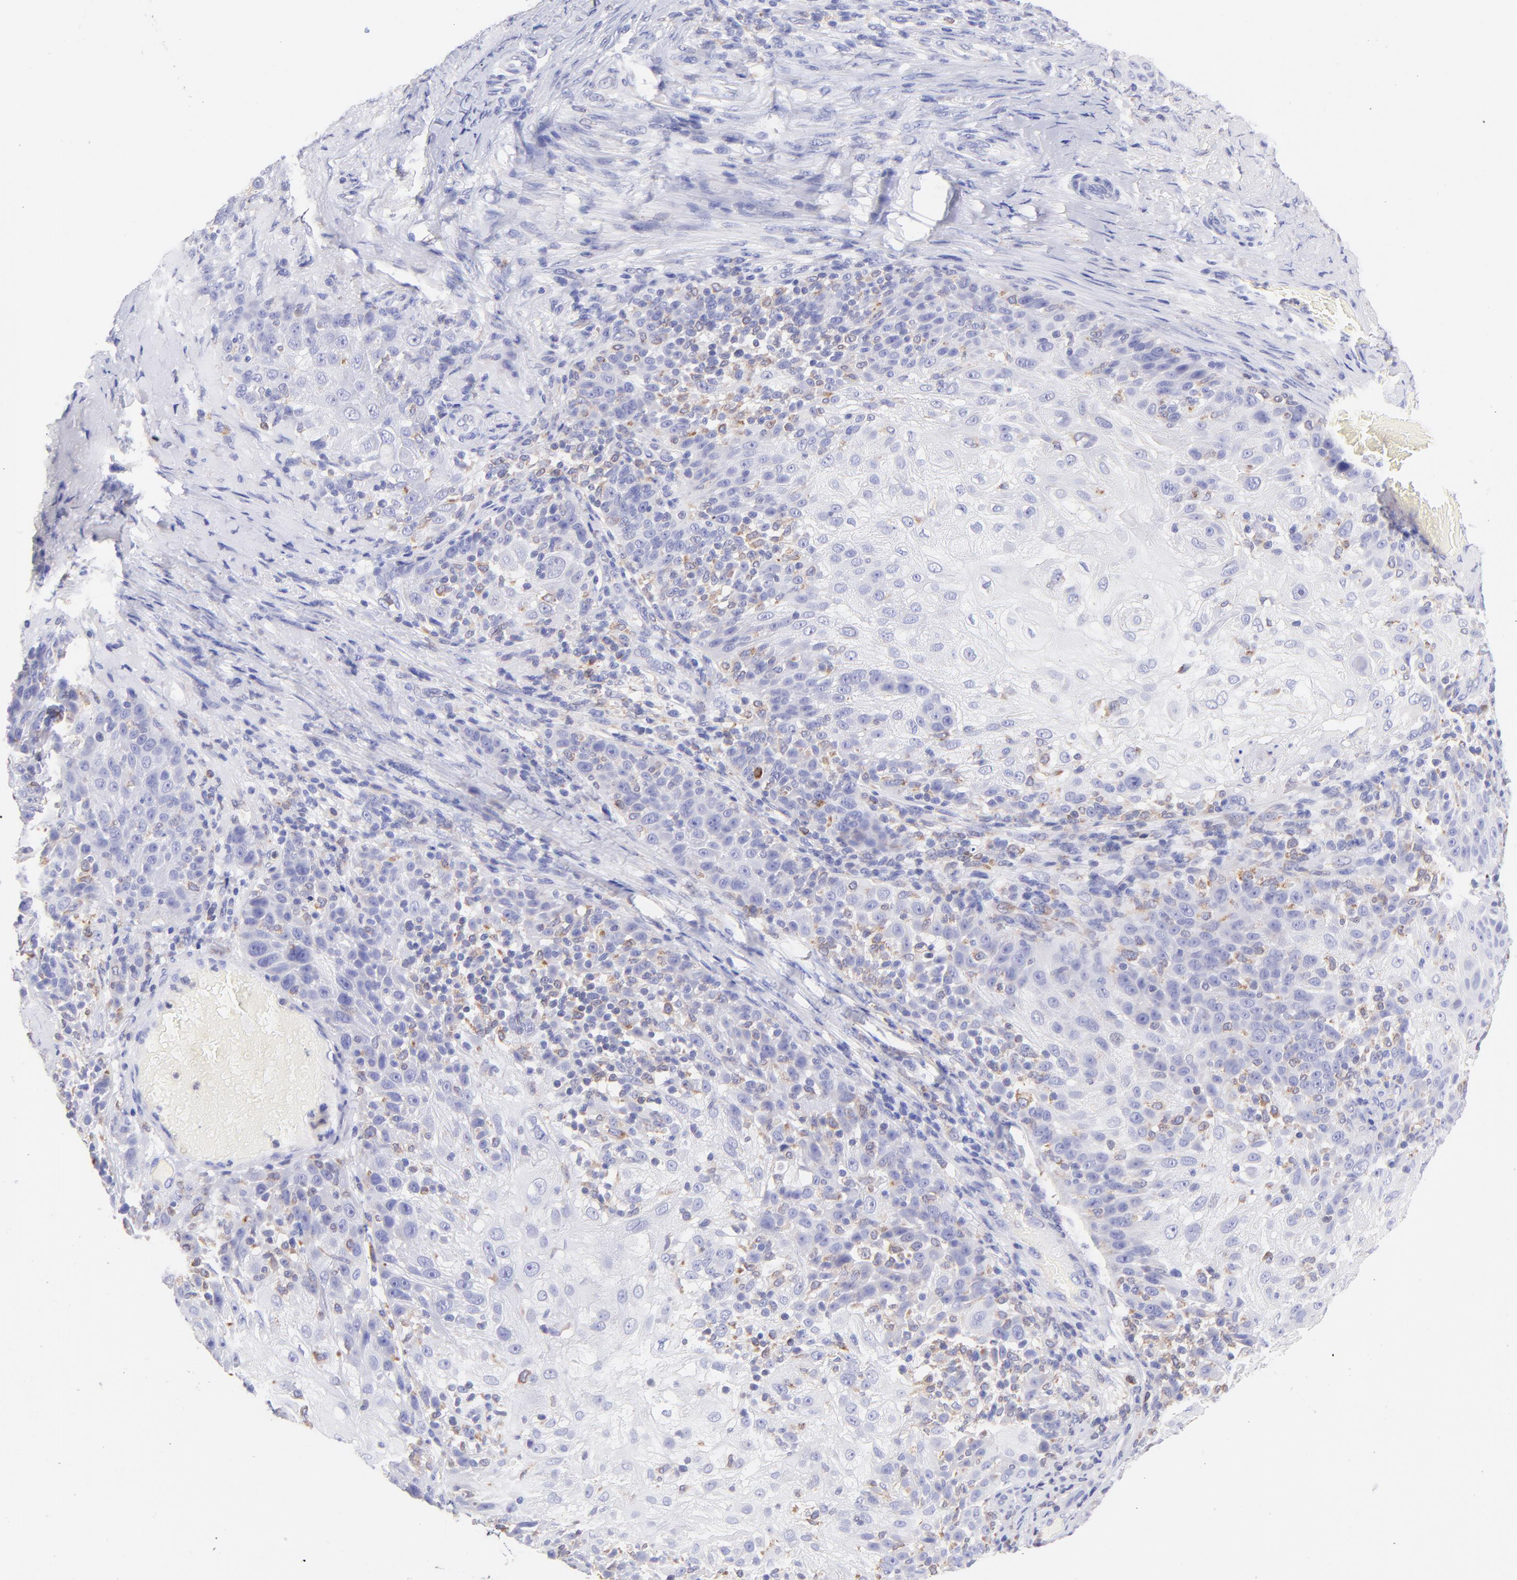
{"staining": {"intensity": "negative", "quantity": "none", "location": "none"}, "tissue": "skin cancer", "cell_type": "Tumor cells", "image_type": "cancer", "snomed": [{"axis": "morphology", "description": "Normal tissue, NOS"}, {"axis": "morphology", "description": "Squamous cell carcinoma, NOS"}, {"axis": "topography", "description": "Skin"}], "caption": "A high-resolution photomicrograph shows IHC staining of skin cancer, which shows no significant expression in tumor cells.", "gene": "IRAG2", "patient": {"sex": "female", "age": 83}}